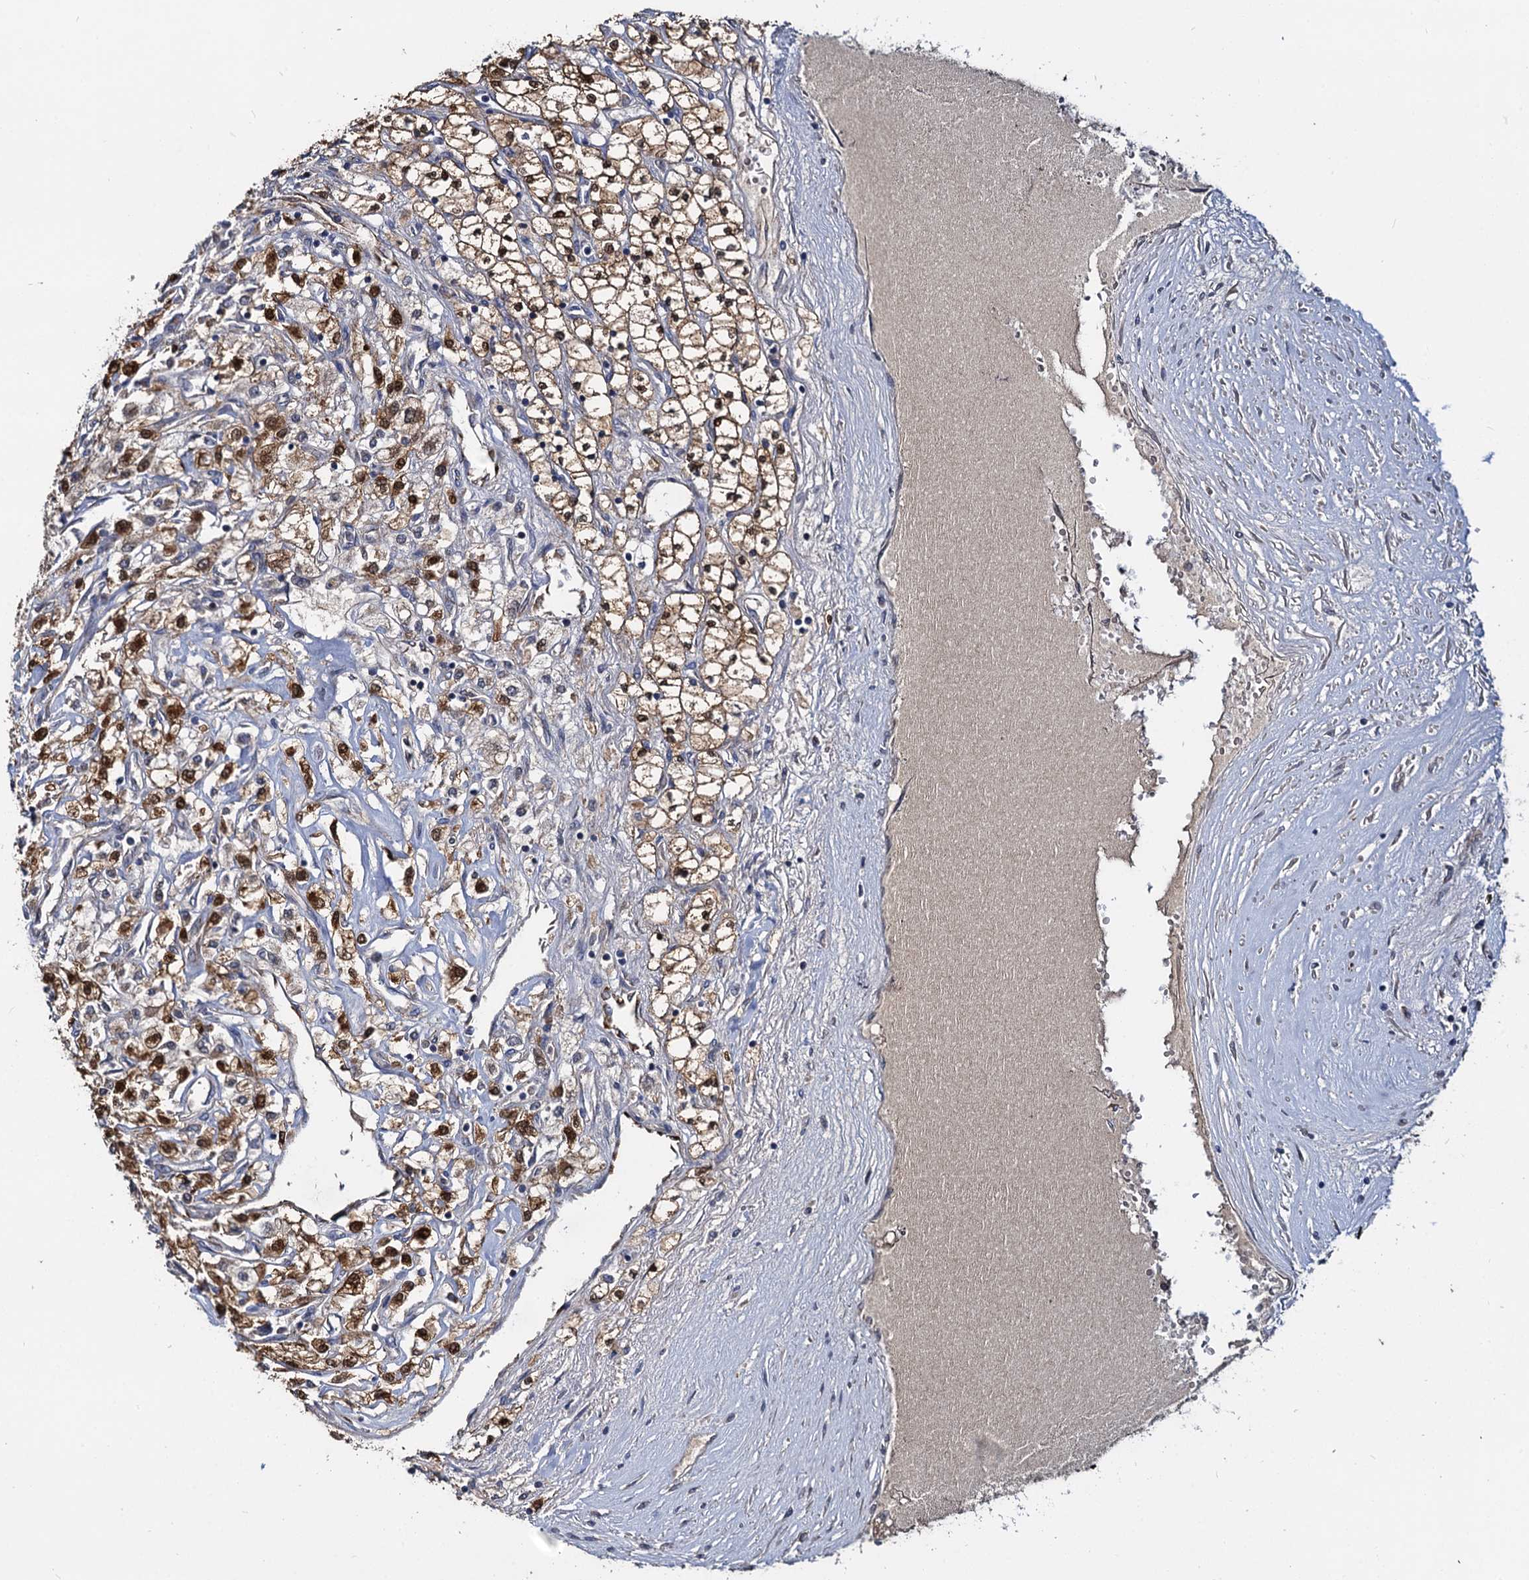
{"staining": {"intensity": "moderate", "quantity": ">75%", "location": "cytoplasmic/membranous,nuclear"}, "tissue": "renal cancer", "cell_type": "Tumor cells", "image_type": "cancer", "snomed": [{"axis": "morphology", "description": "Adenocarcinoma, NOS"}, {"axis": "topography", "description": "Kidney"}], "caption": "There is medium levels of moderate cytoplasmic/membranous and nuclear positivity in tumor cells of adenocarcinoma (renal), as demonstrated by immunohistochemical staining (brown color).", "gene": "CEP192", "patient": {"sex": "male", "age": 80}}